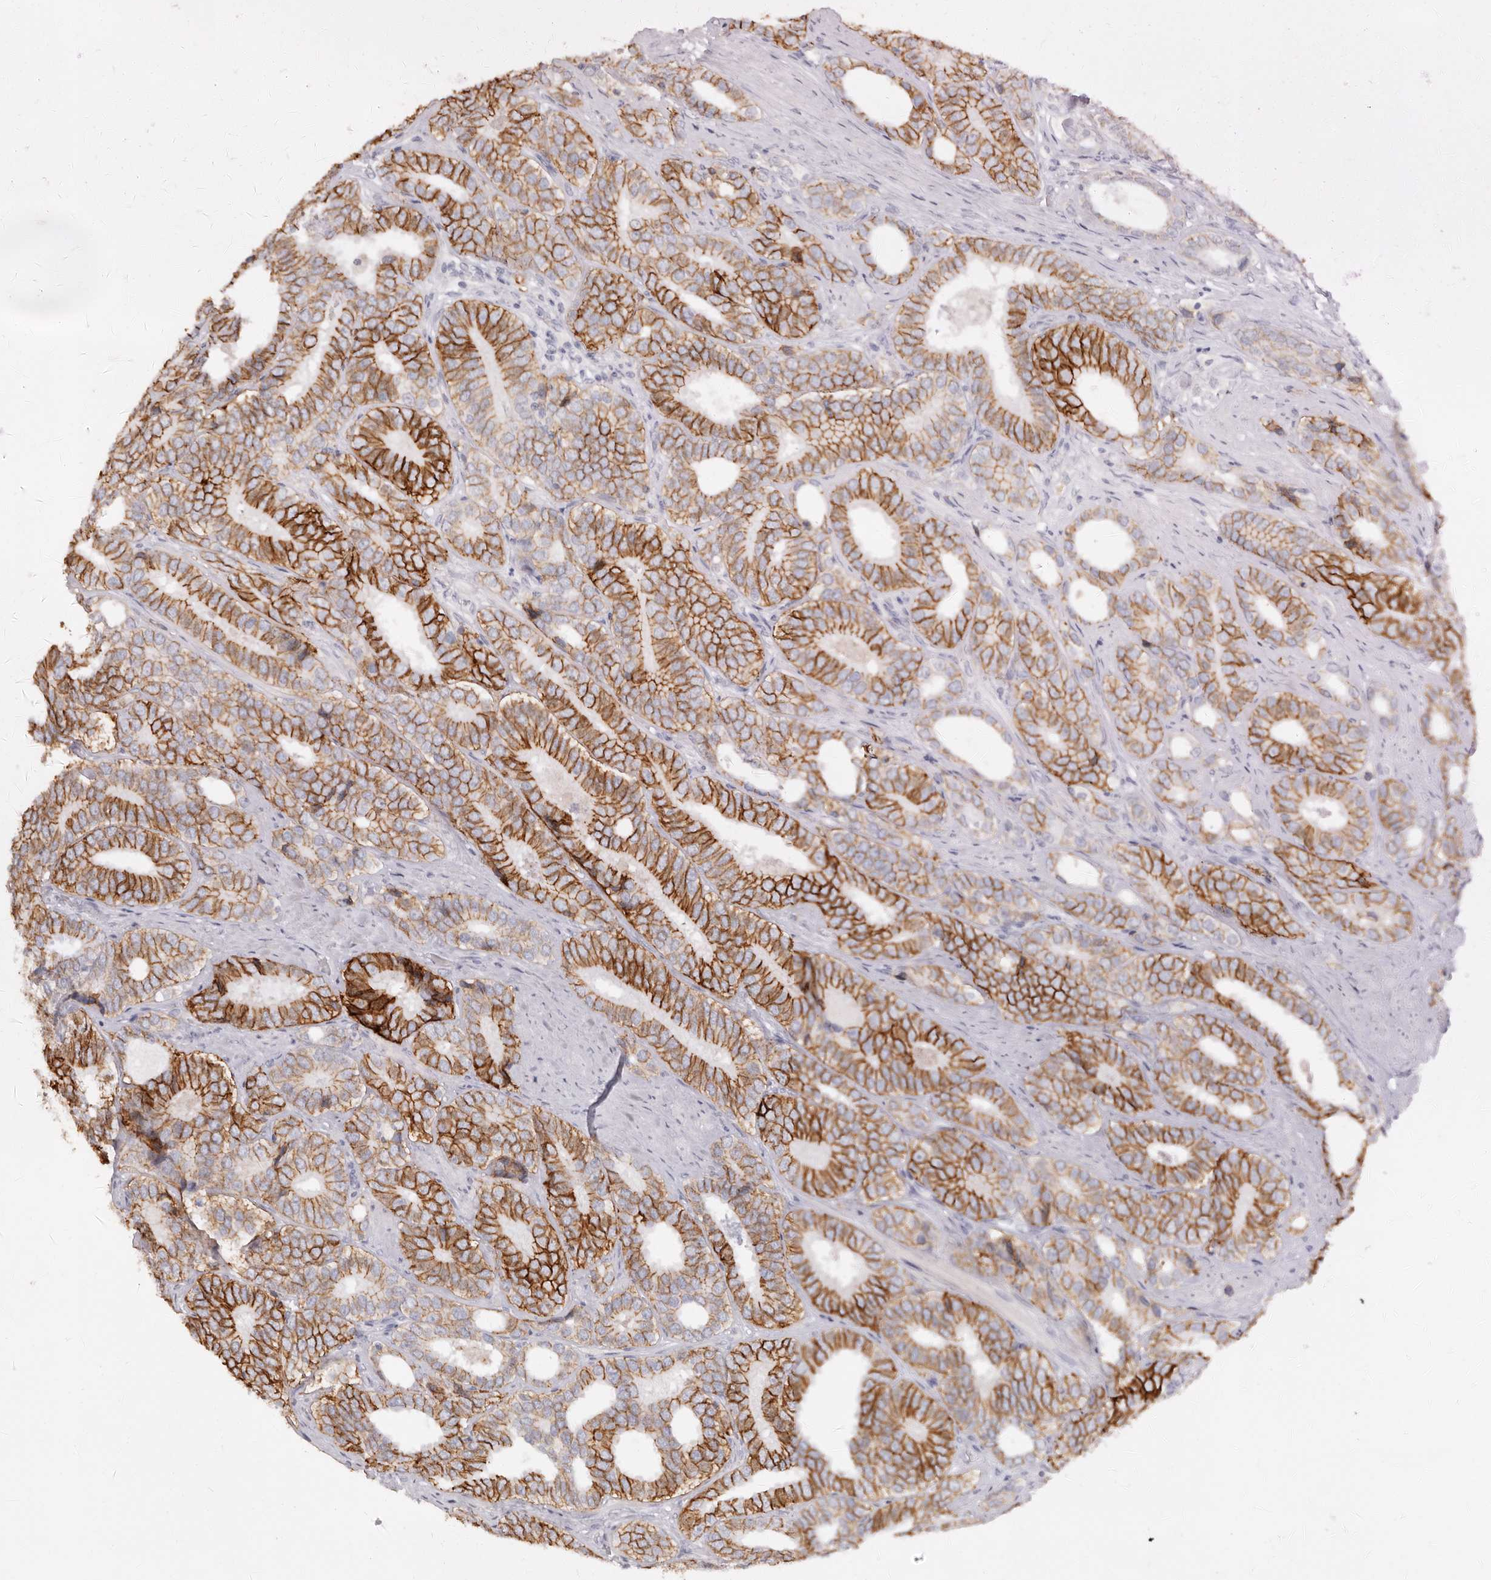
{"staining": {"intensity": "strong", "quantity": ">75%", "location": "cytoplasmic/membranous"}, "tissue": "prostate cancer", "cell_type": "Tumor cells", "image_type": "cancer", "snomed": [{"axis": "morphology", "description": "Adenocarcinoma, High grade"}, {"axis": "topography", "description": "Prostate"}], "caption": "Immunohistochemistry micrograph of prostate high-grade adenocarcinoma stained for a protein (brown), which demonstrates high levels of strong cytoplasmic/membranous positivity in about >75% of tumor cells.", "gene": "EPCAM", "patient": {"sex": "male", "age": 56}}